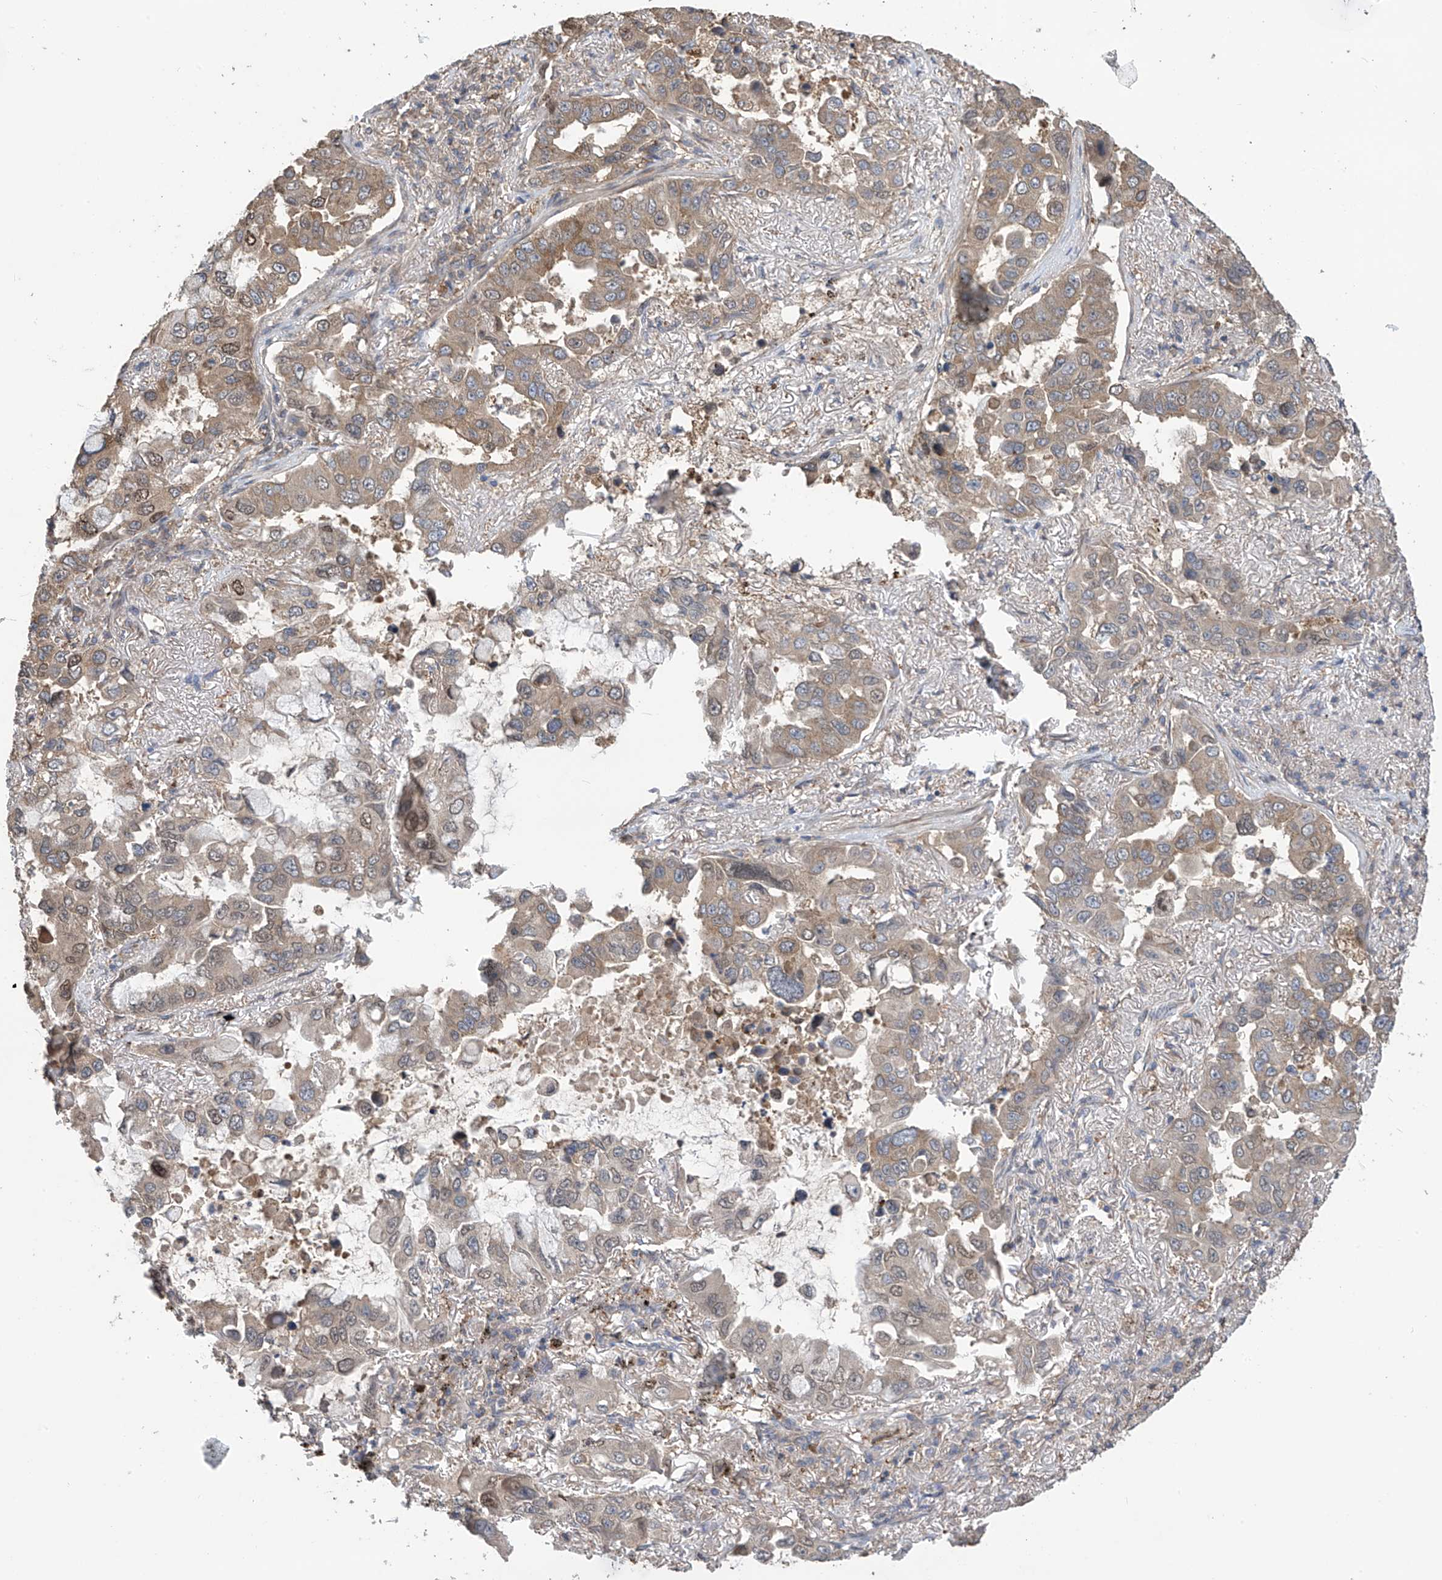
{"staining": {"intensity": "weak", "quantity": ">75%", "location": "cytoplasmic/membranous"}, "tissue": "lung cancer", "cell_type": "Tumor cells", "image_type": "cancer", "snomed": [{"axis": "morphology", "description": "Adenocarcinoma, NOS"}, {"axis": "topography", "description": "Lung"}], "caption": "Weak cytoplasmic/membranous protein positivity is identified in approximately >75% of tumor cells in lung adenocarcinoma. The staining was performed using DAB (3,3'-diaminobenzidine), with brown indicating positive protein expression. Nuclei are stained blue with hematoxylin.", "gene": "PHACTR4", "patient": {"sex": "male", "age": 64}}